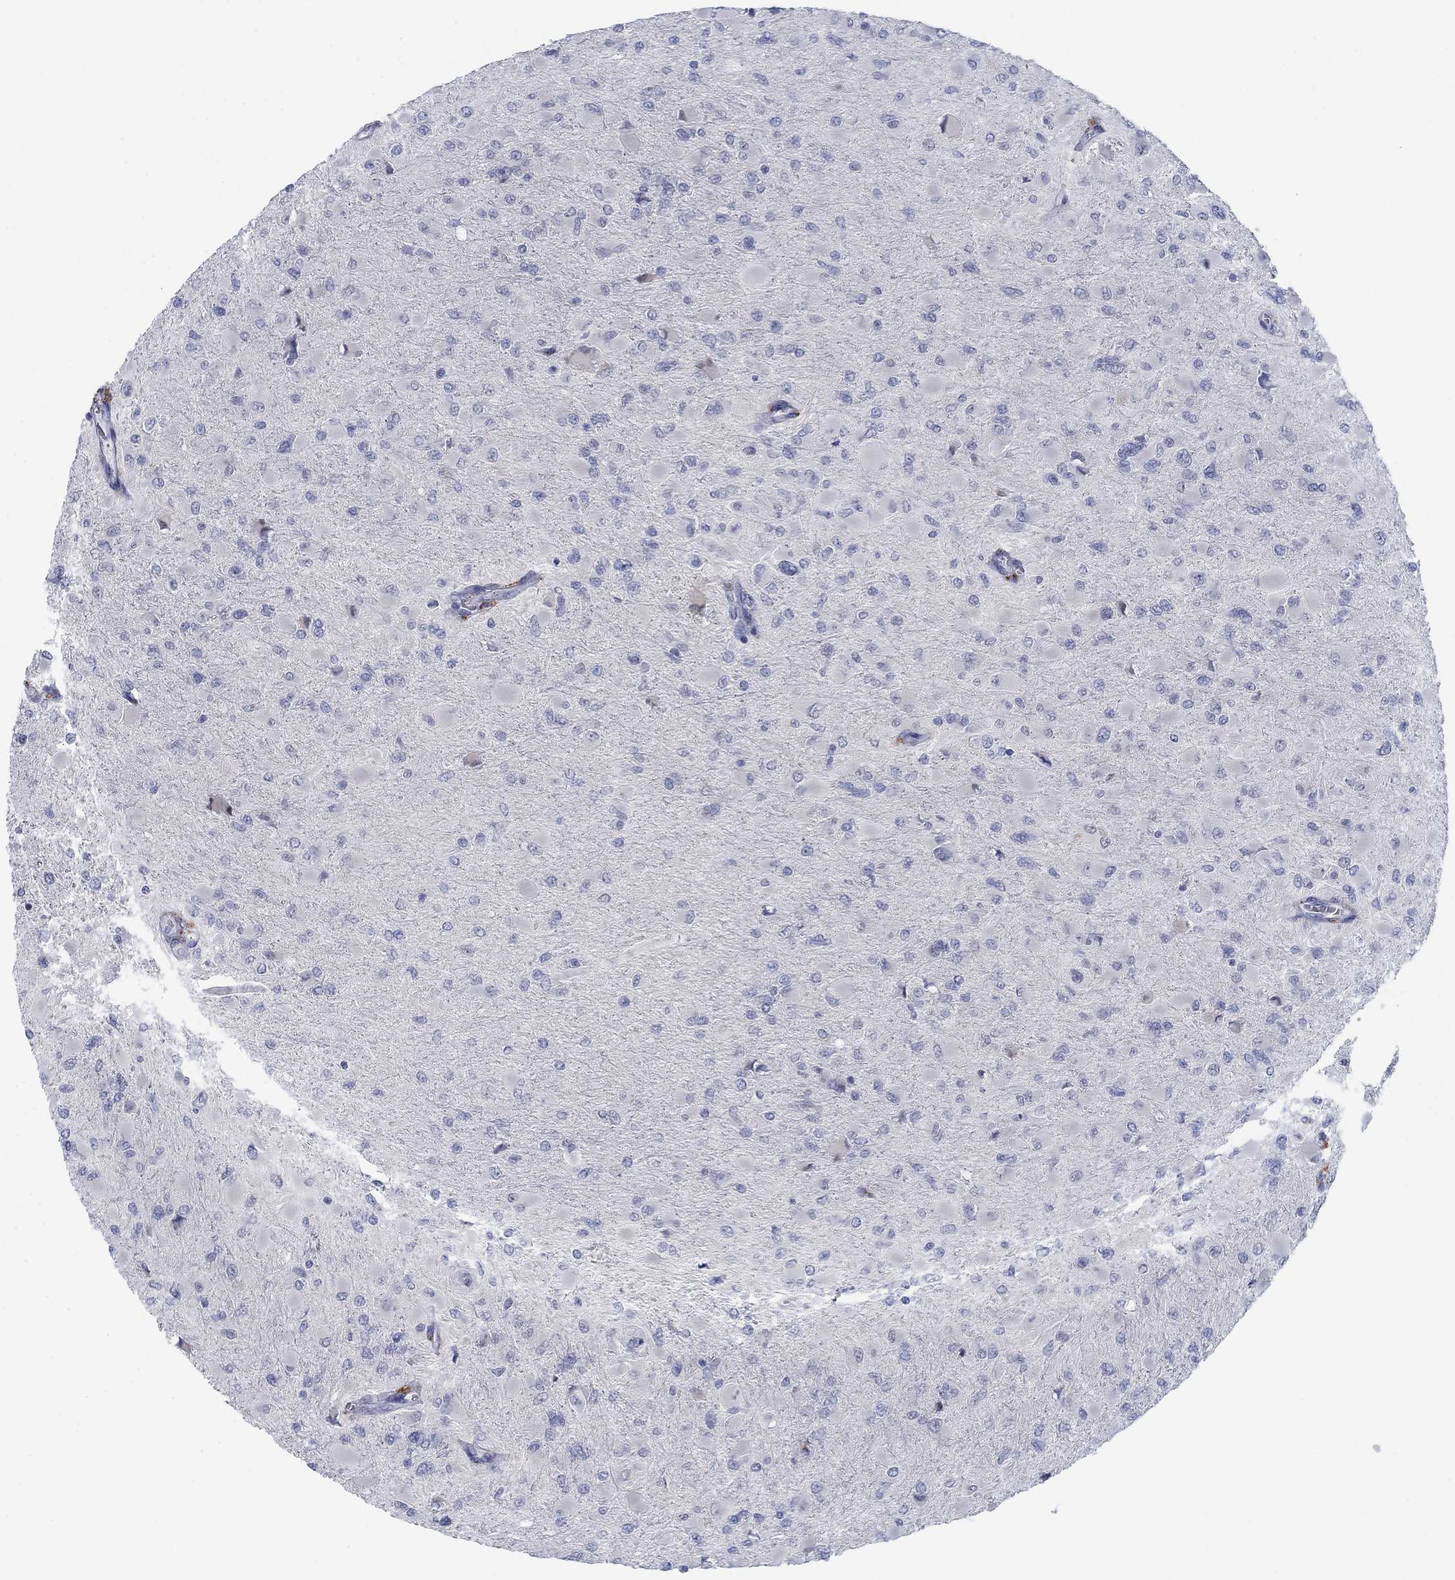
{"staining": {"intensity": "negative", "quantity": "none", "location": "none"}, "tissue": "glioma", "cell_type": "Tumor cells", "image_type": "cancer", "snomed": [{"axis": "morphology", "description": "Glioma, malignant, High grade"}, {"axis": "topography", "description": "Cerebral cortex"}], "caption": "Human glioma stained for a protein using IHC exhibits no staining in tumor cells.", "gene": "DNAL1", "patient": {"sex": "female", "age": 36}}